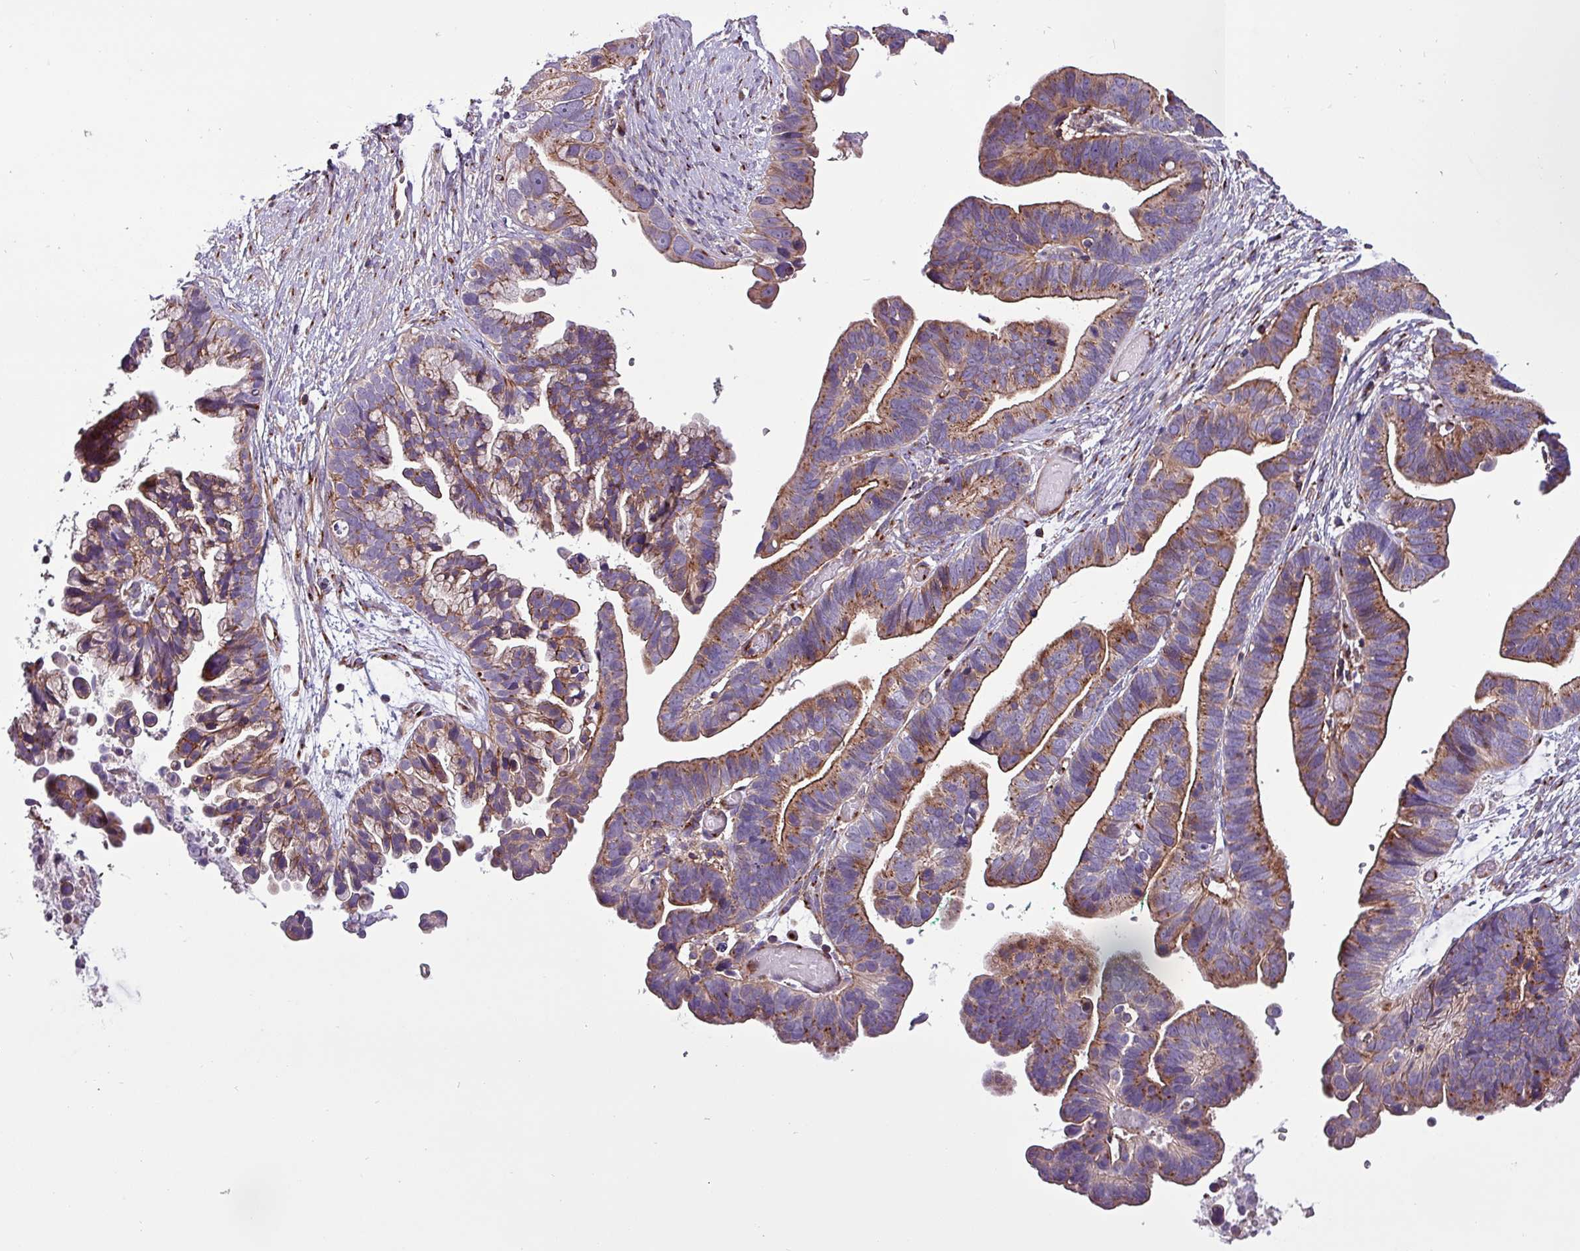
{"staining": {"intensity": "weak", "quantity": ">75%", "location": "cytoplasmic/membranous"}, "tissue": "ovarian cancer", "cell_type": "Tumor cells", "image_type": "cancer", "snomed": [{"axis": "morphology", "description": "Cystadenocarcinoma, serous, NOS"}, {"axis": "topography", "description": "Ovary"}], "caption": "Weak cytoplasmic/membranous staining for a protein is seen in approximately >75% of tumor cells of serous cystadenocarcinoma (ovarian) using immunohistochemistry.", "gene": "VAMP4", "patient": {"sex": "female", "age": 56}}